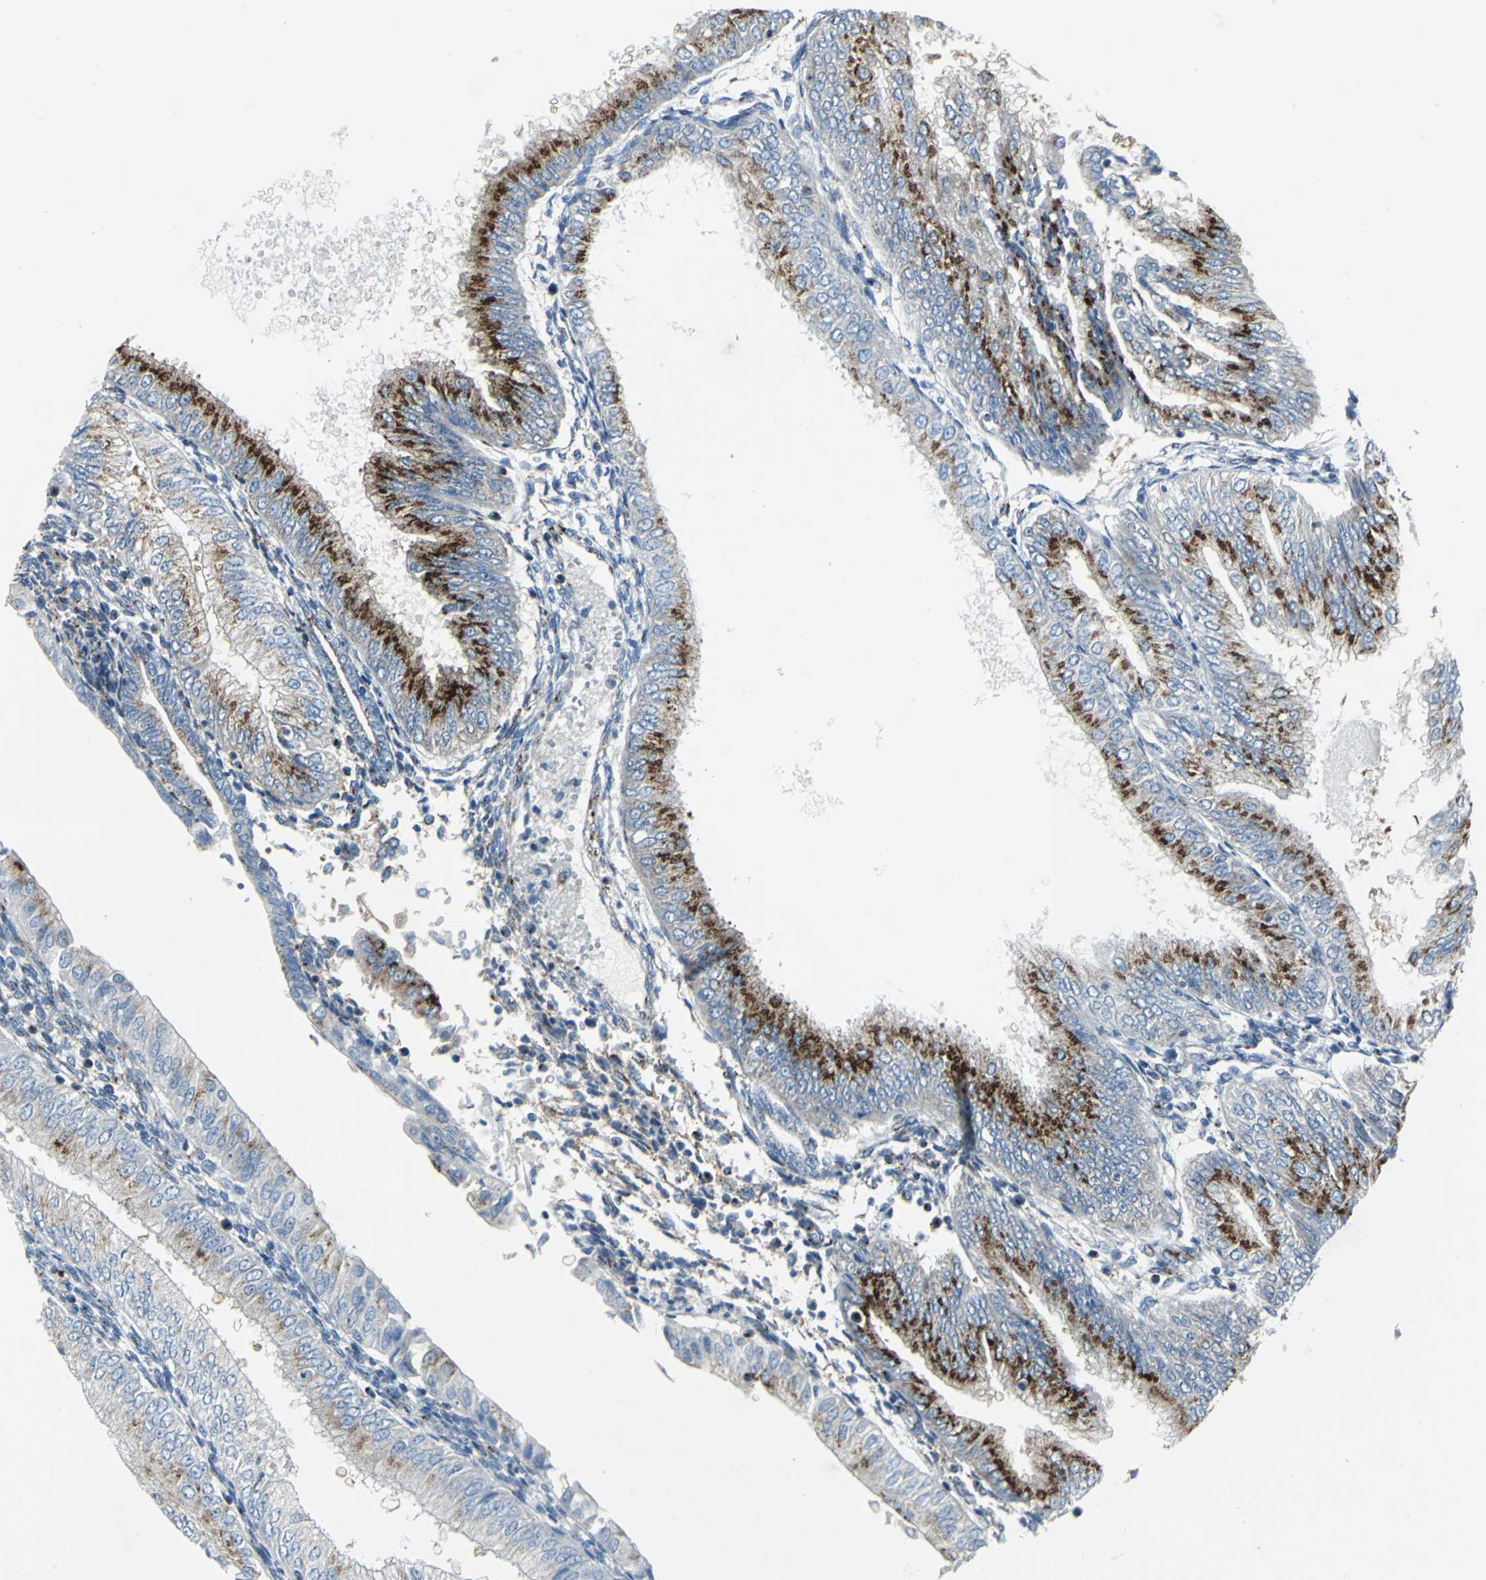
{"staining": {"intensity": "strong", "quantity": "25%-75%", "location": "cytoplasmic/membranous"}, "tissue": "endometrial cancer", "cell_type": "Tumor cells", "image_type": "cancer", "snomed": [{"axis": "morphology", "description": "Adenocarcinoma, NOS"}, {"axis": "topography", "description": "Endometrium"}], "caption": "Brown immunohistochemical staining in human endometrial cancer reveals strong cytoplasmic/membranous positivity in approximately 25%-75% of tumor cells. (Brightfield microscopy of DAB IHC at high magnification).", "gene": "GPR3", "patient": {"sex": "female", "age": 53}}